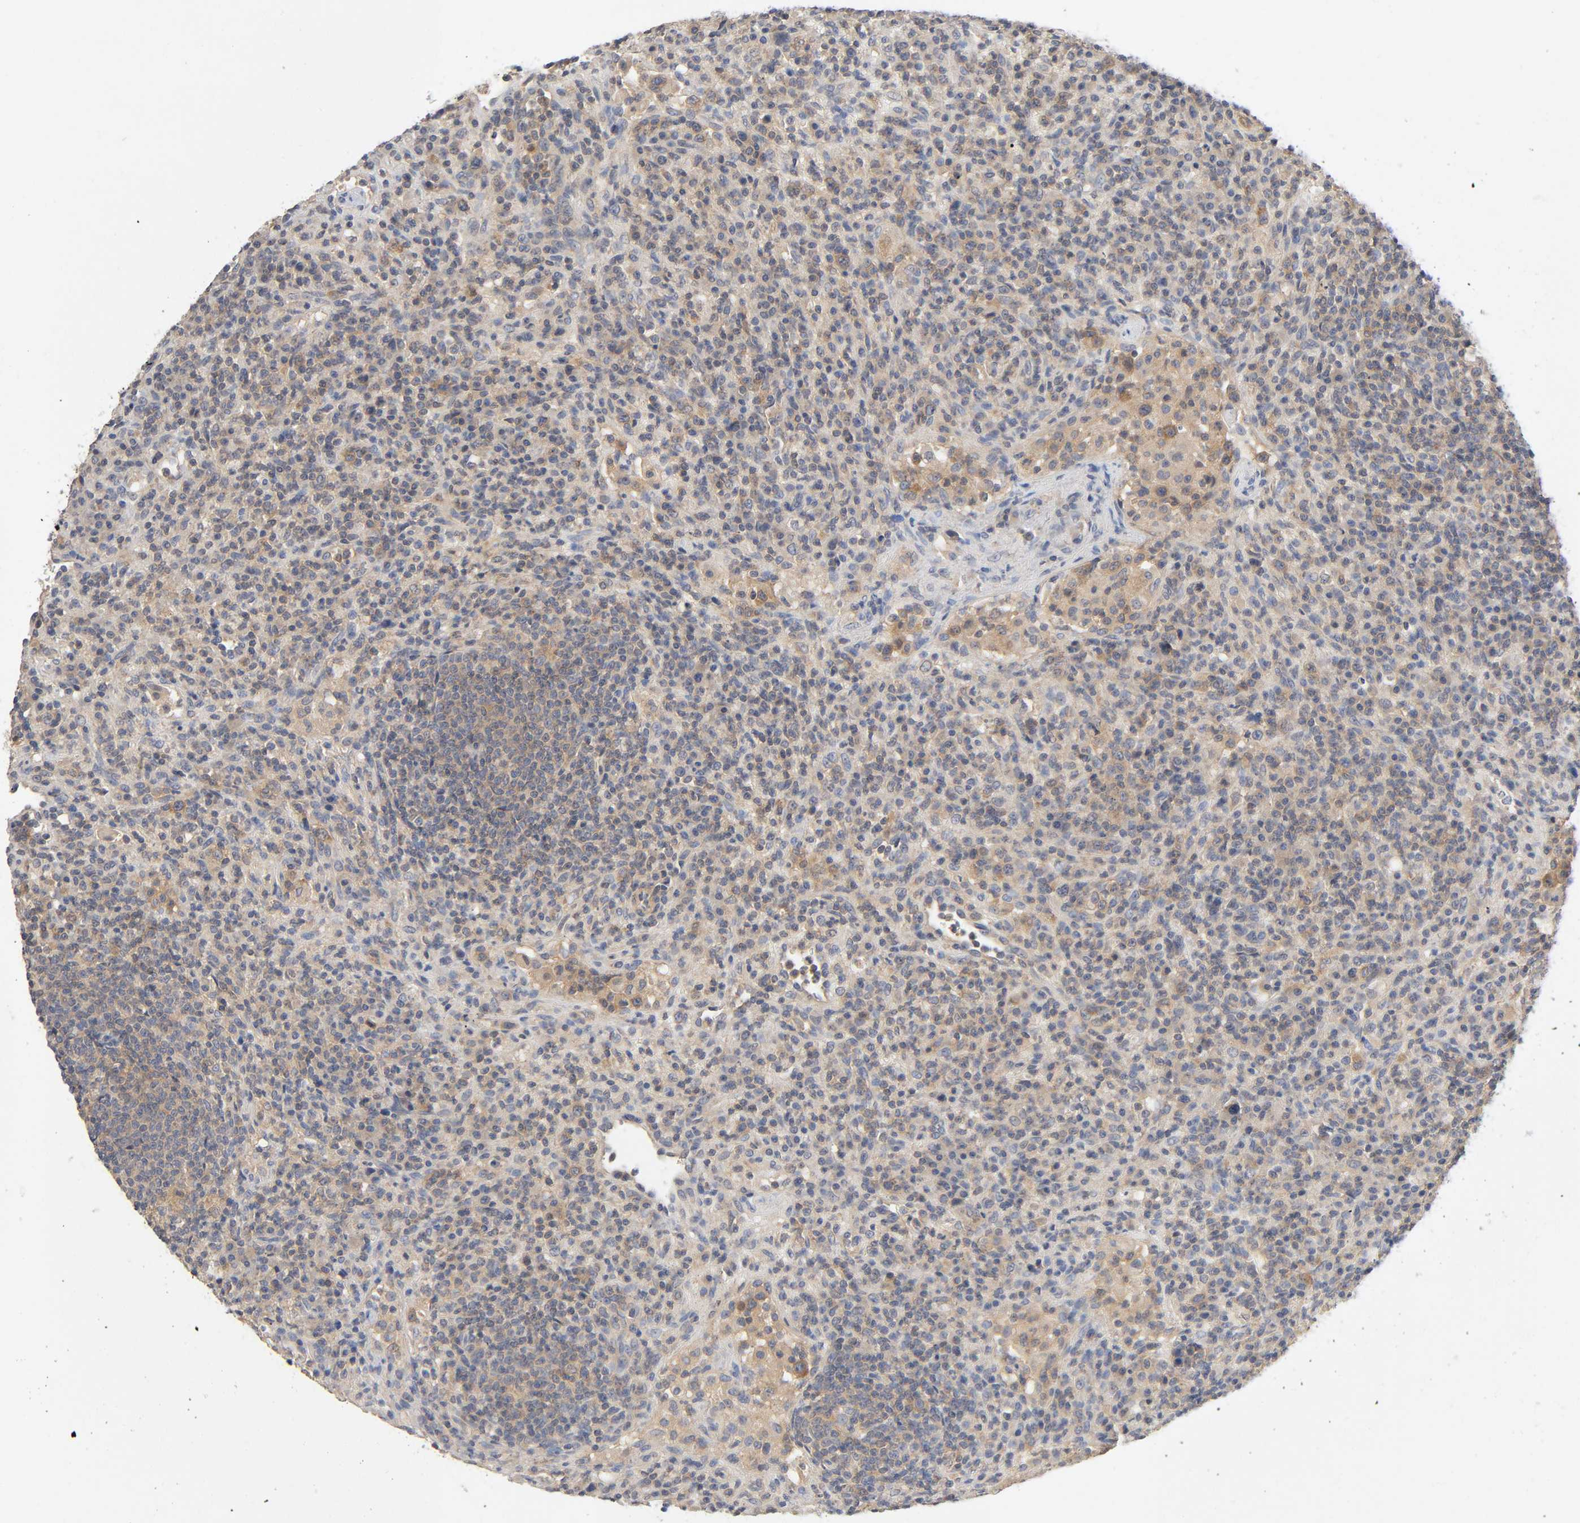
{"staining": {"intensity": "moderate", "quantity": "25%-75%", "location": "cytoplasmic/membranous"}, "tissue": "lymphoma", "cell_type": "Tumor cells", "image_type": "cancer", "snomed": [{"axis": "morphology", "description": "Hodgkin's disease, NOS"}, {"axis": "topography", "description": "Lymph node"}], "caption": "Hodgkin's disease stained with DAB immunohistochemistry displays medium levels of moderate cytoplasmic/membranous positivity in about 25%-75% of tumor cells.", "gene": "CPB2", "patient": {"sex": "male", "age": 65}}